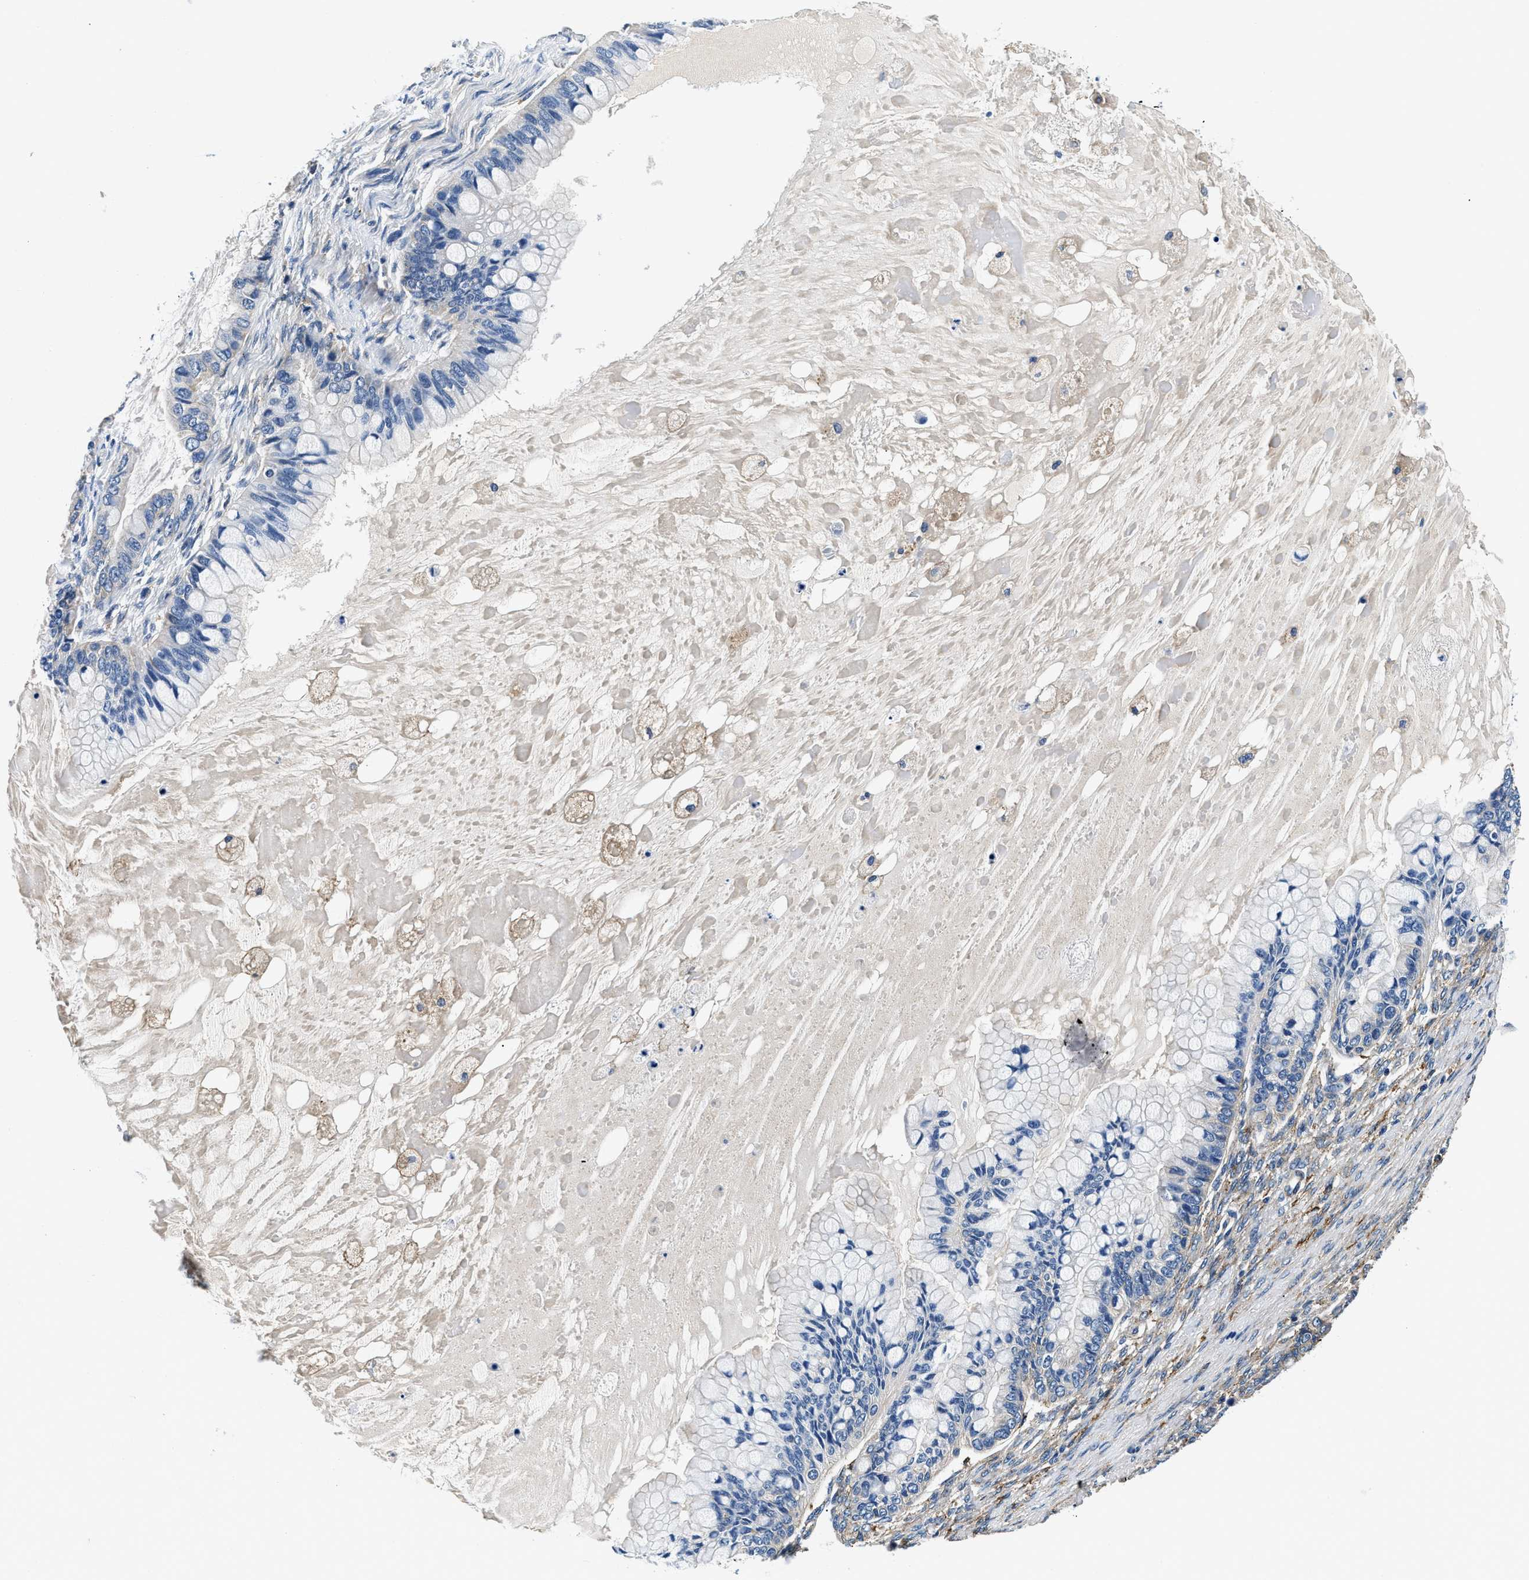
{"staining": {"intensity": "weak", "quantity": "<25%", "location": "cytoplasmic/membranous"}, "tissue": "ovarian cancer", "cell_type": "Tumor cells", "image_type": "cancer", "snomed": [{"axis": "morphology", "description": "Cystadenocarcinoma, mucinous, NOS"}, {"axis": "topography", "description": "Ovary"}], "caption": "There is no significant staining in tumor cells of ovarian mucinous cystadenocarcinoma.", "gene": "ZFAND3", "patient": {"sex": "female", "age": 80}}